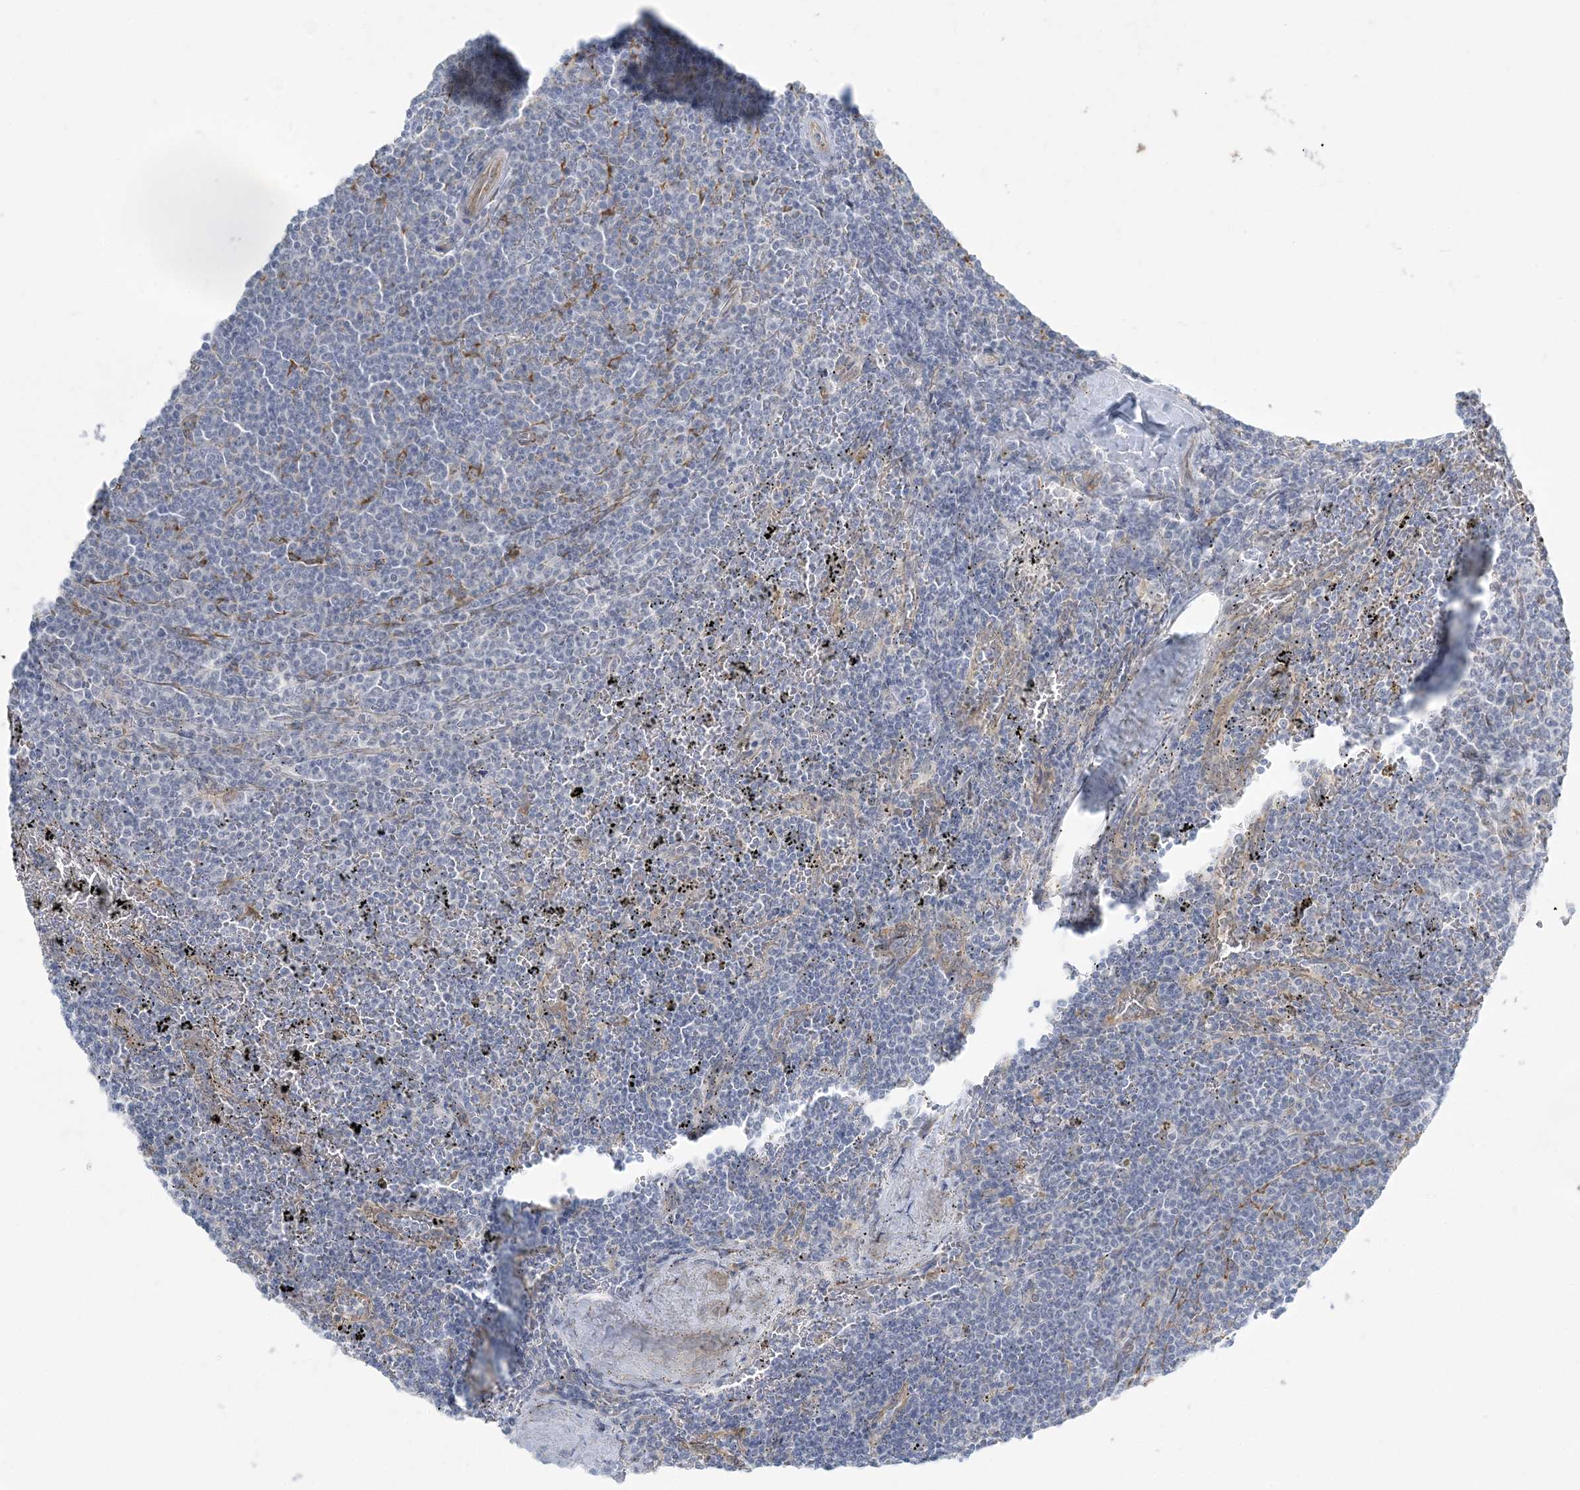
{"staining": {"intensity": "negative", "quantity": "none", "location": "none"}, "tissue": "lymphoma", "cell_type": "Tumor cells", "image_type": "cancer", "snomed": [{"axis": "morphology", "description": "Malignant lymphoma, non-Hodgkin's type, Low grade"}, {"axis": "topography", "description": "Spleen"}], "caption": "Immunohistochemical staining of human low-grade malignant lymphoma, non-Hodgkin's type reveals no significant positivity in tumor cells.", "gene": "ZC3H6", "patient": {"sex": "female", "age": 50}}